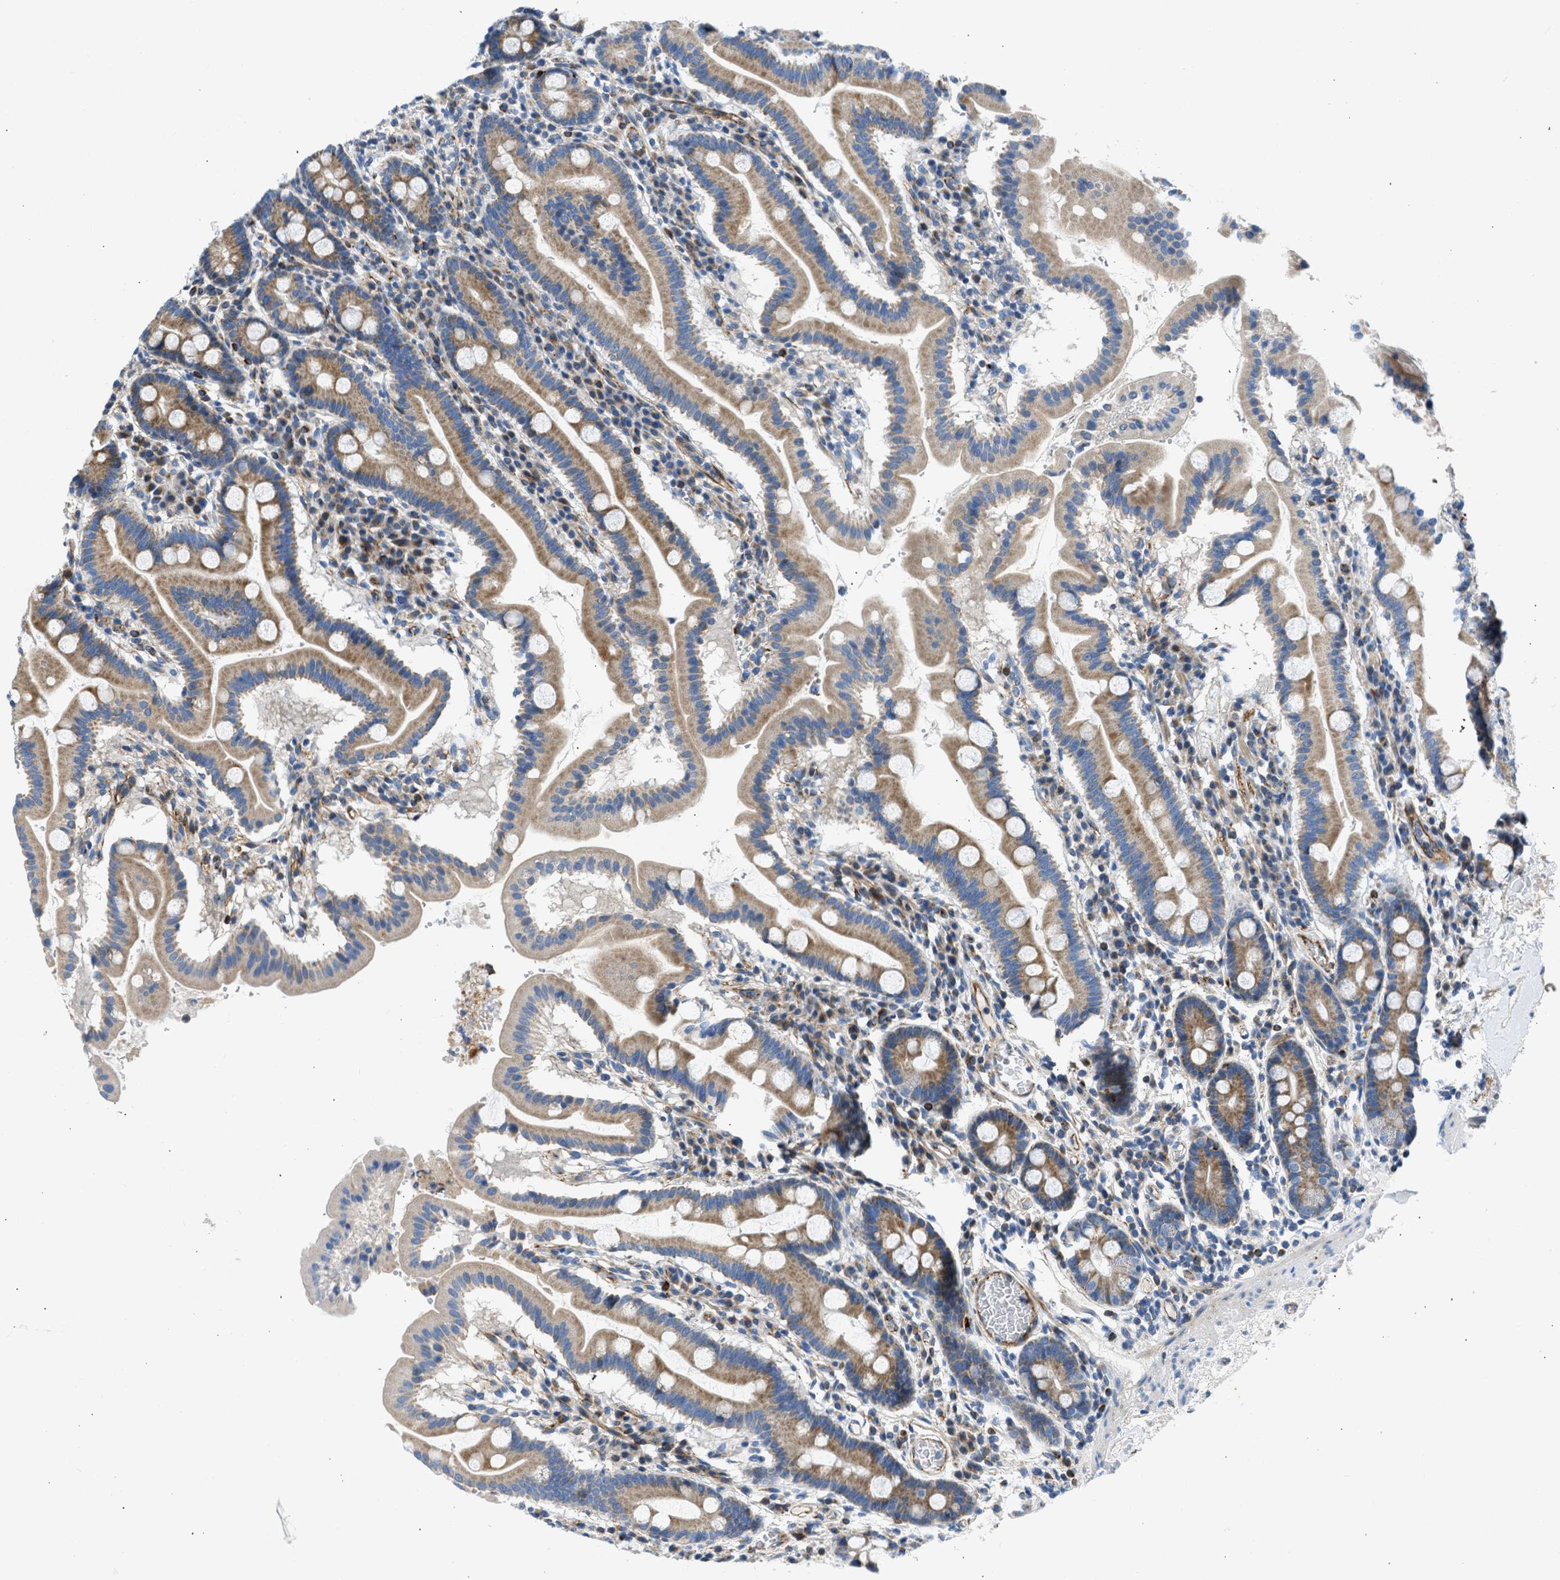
{"staining": {"intensity": "moderate", "quantity": ">75%", "location": "cytoplasmic/membranous"}, "tissue": "duodenum", "cell_type": "Glandular cells", "image_type": "normal", "snomed": [{"axis": "morphology", "description": "Normal tissue, NOS"}, {"axis": "topography", "description": "Duodenum"}], "caption": "Immunohistochemical staining of benign human duodenum reveals medium levels of moderate cytoplasmic/membranous expression in approximately >75% of glandular cells. (DAB (3,3'-diaminobenzidine) IHC with brightfield microscopy, high magnification).", "gene": "ULK4", "patient": {"sex": "male", "age": 50}}